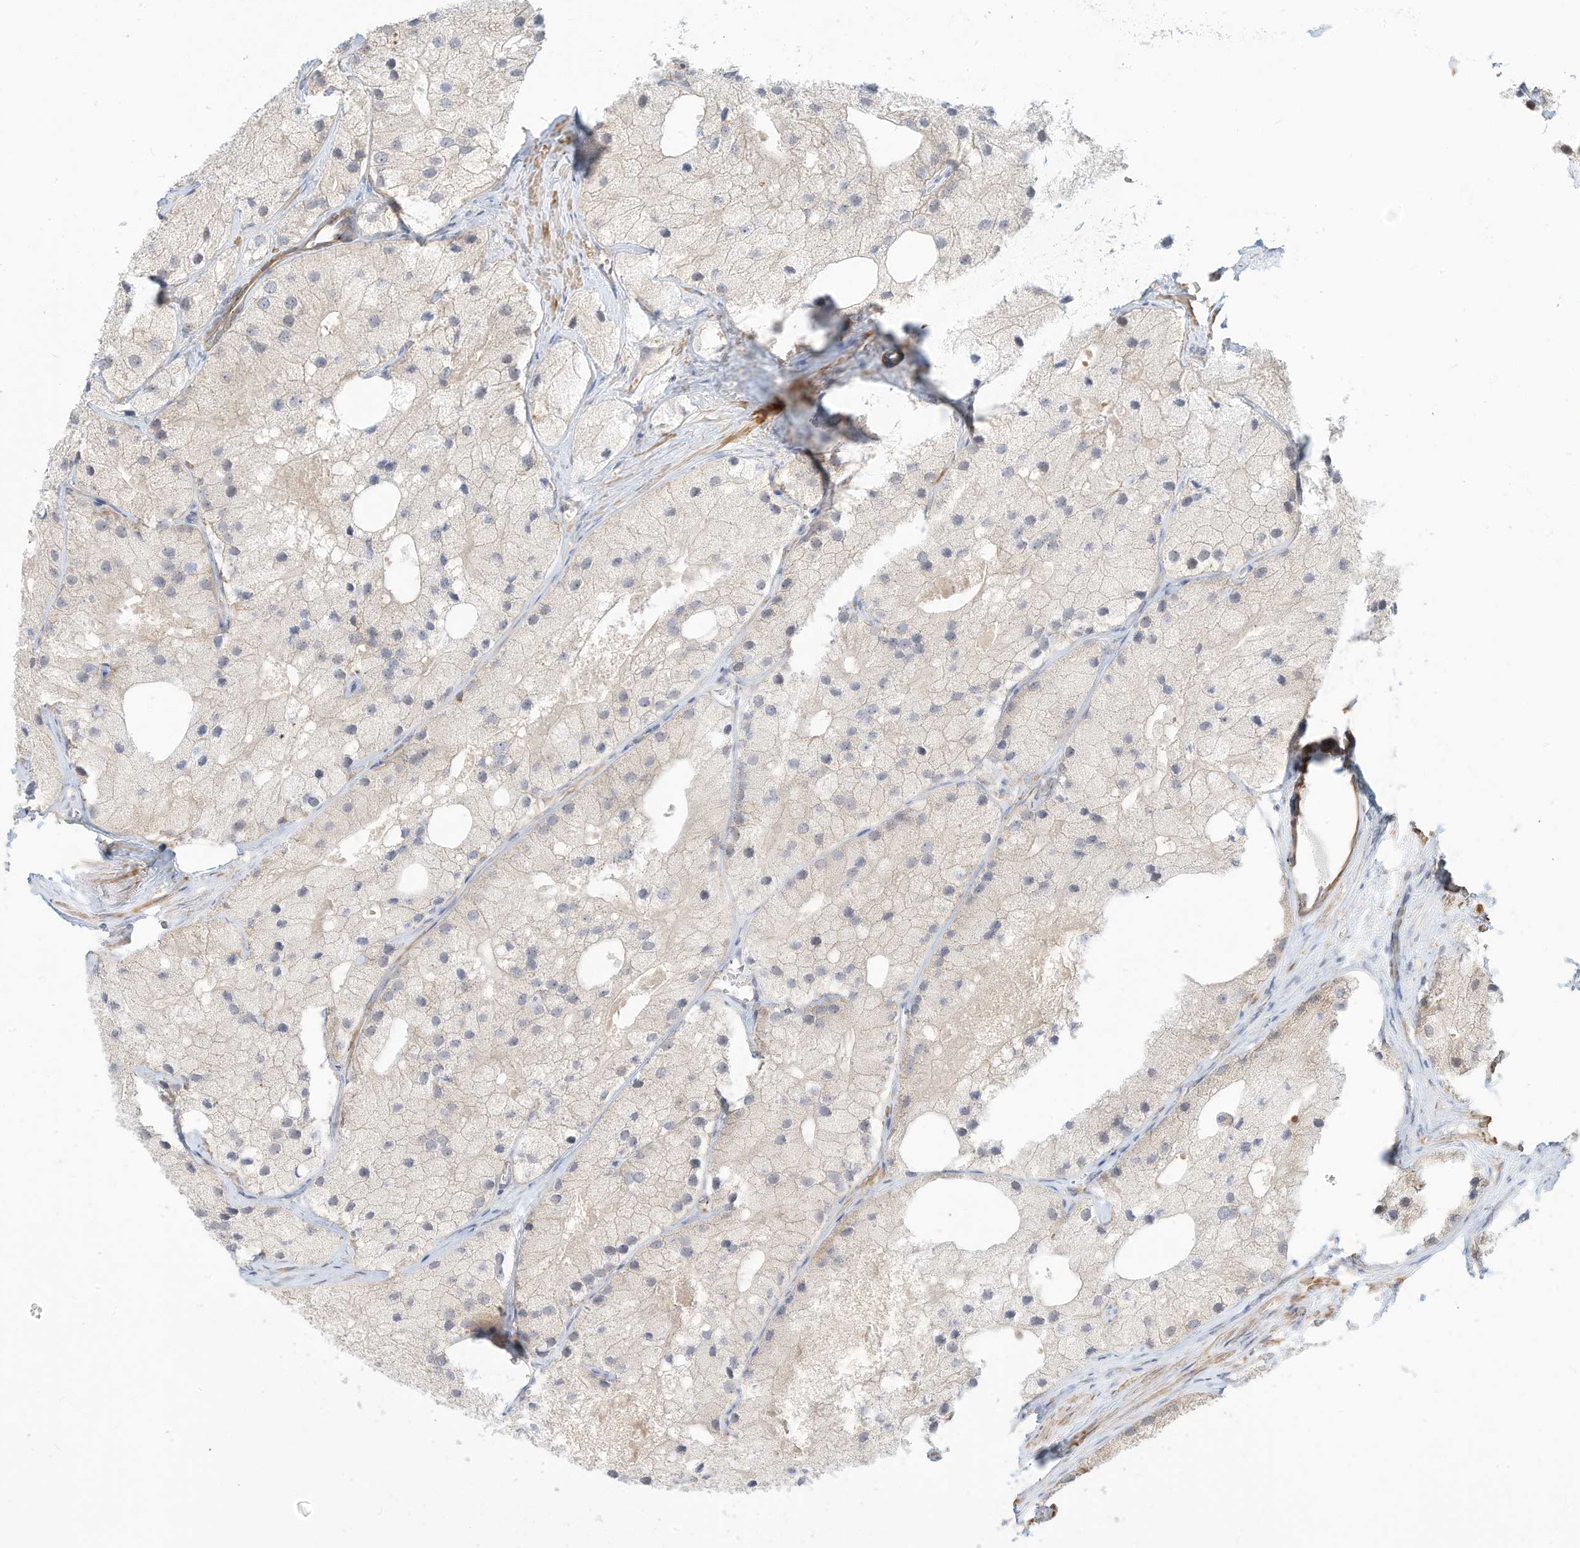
{"staining": {"intensity": "negative", "quantity": "none", "location": "none"}, "tissue": "prostate cancer", "cell_type": "Tumor cells", "image_type": "cancer", "snomed": [{"axis": "morphology", "description": "Adenocarcinoma, Low grade"}, {"axis": "topography", "description": "Prostate"}], "caption": "Prostate low-grade adenocarcinoma stained for a protein using IHC shows no positivity tumor cells.", "gene": "OFD1", "patient": {"sex": "male", "age": 69}}